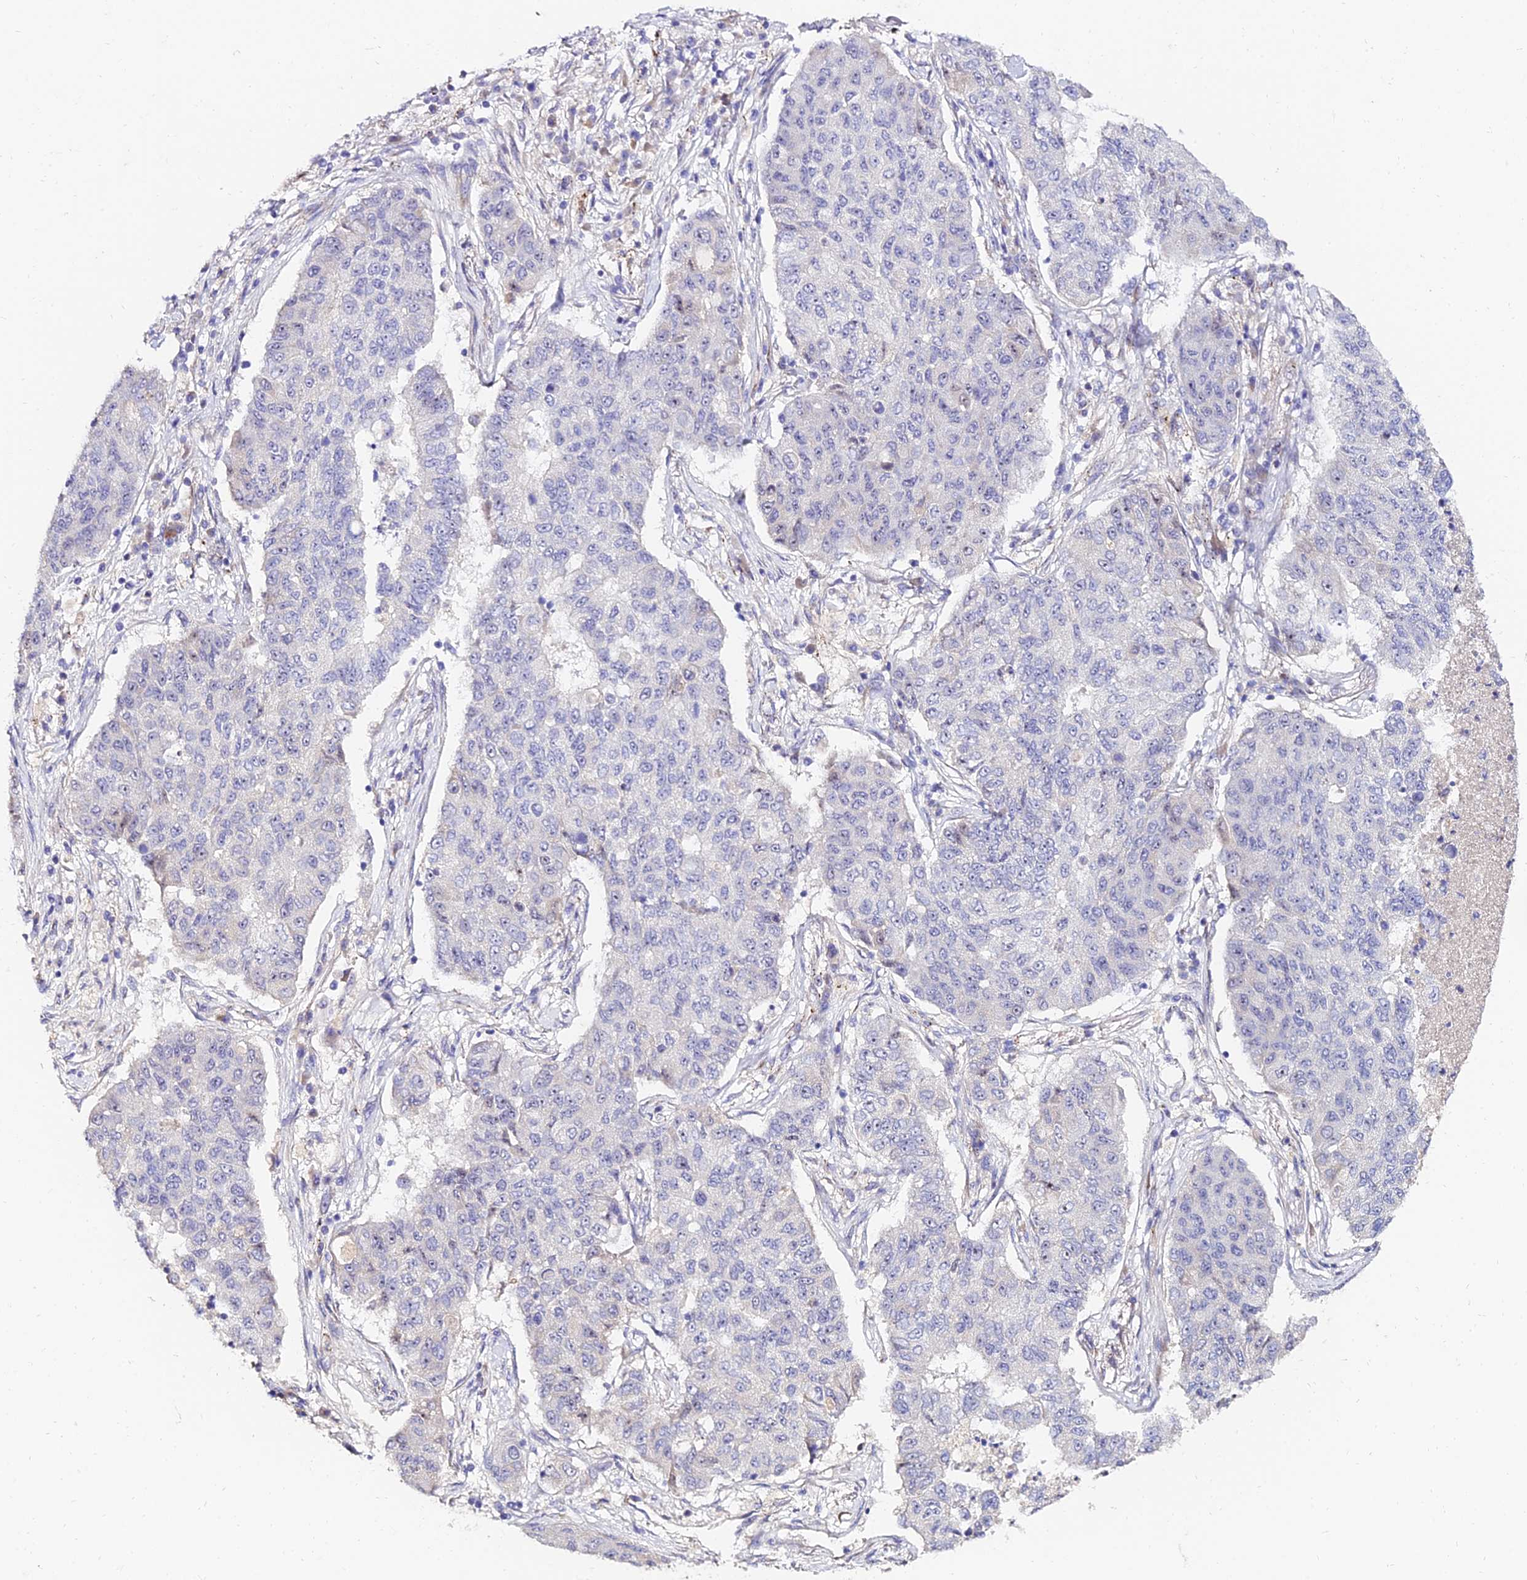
{"staining": {"intensity": "negative", "quantity": "none", "location": "none"}, "tissue": "lung cancer", "cell_type": "Tumor cells", "image_type": "cancer", "snomed": [{"axis": "morphology", "description": "Squamous cell carcinoma, NOS"}, {"axis": "topography", "description": "Lung"}], "caption": "Tumor cells are negative for brown protein staining in squamous cell carcinoma (lung). Brightfield microscopy of immunohistochemistry stained with DAB (3,3'-diaminobenzidine) (brown) and hematoxylin (blue), captured at high magnification.", "gene": "ALDH3B2", "patient": {"sex": "male", "age": 74}}